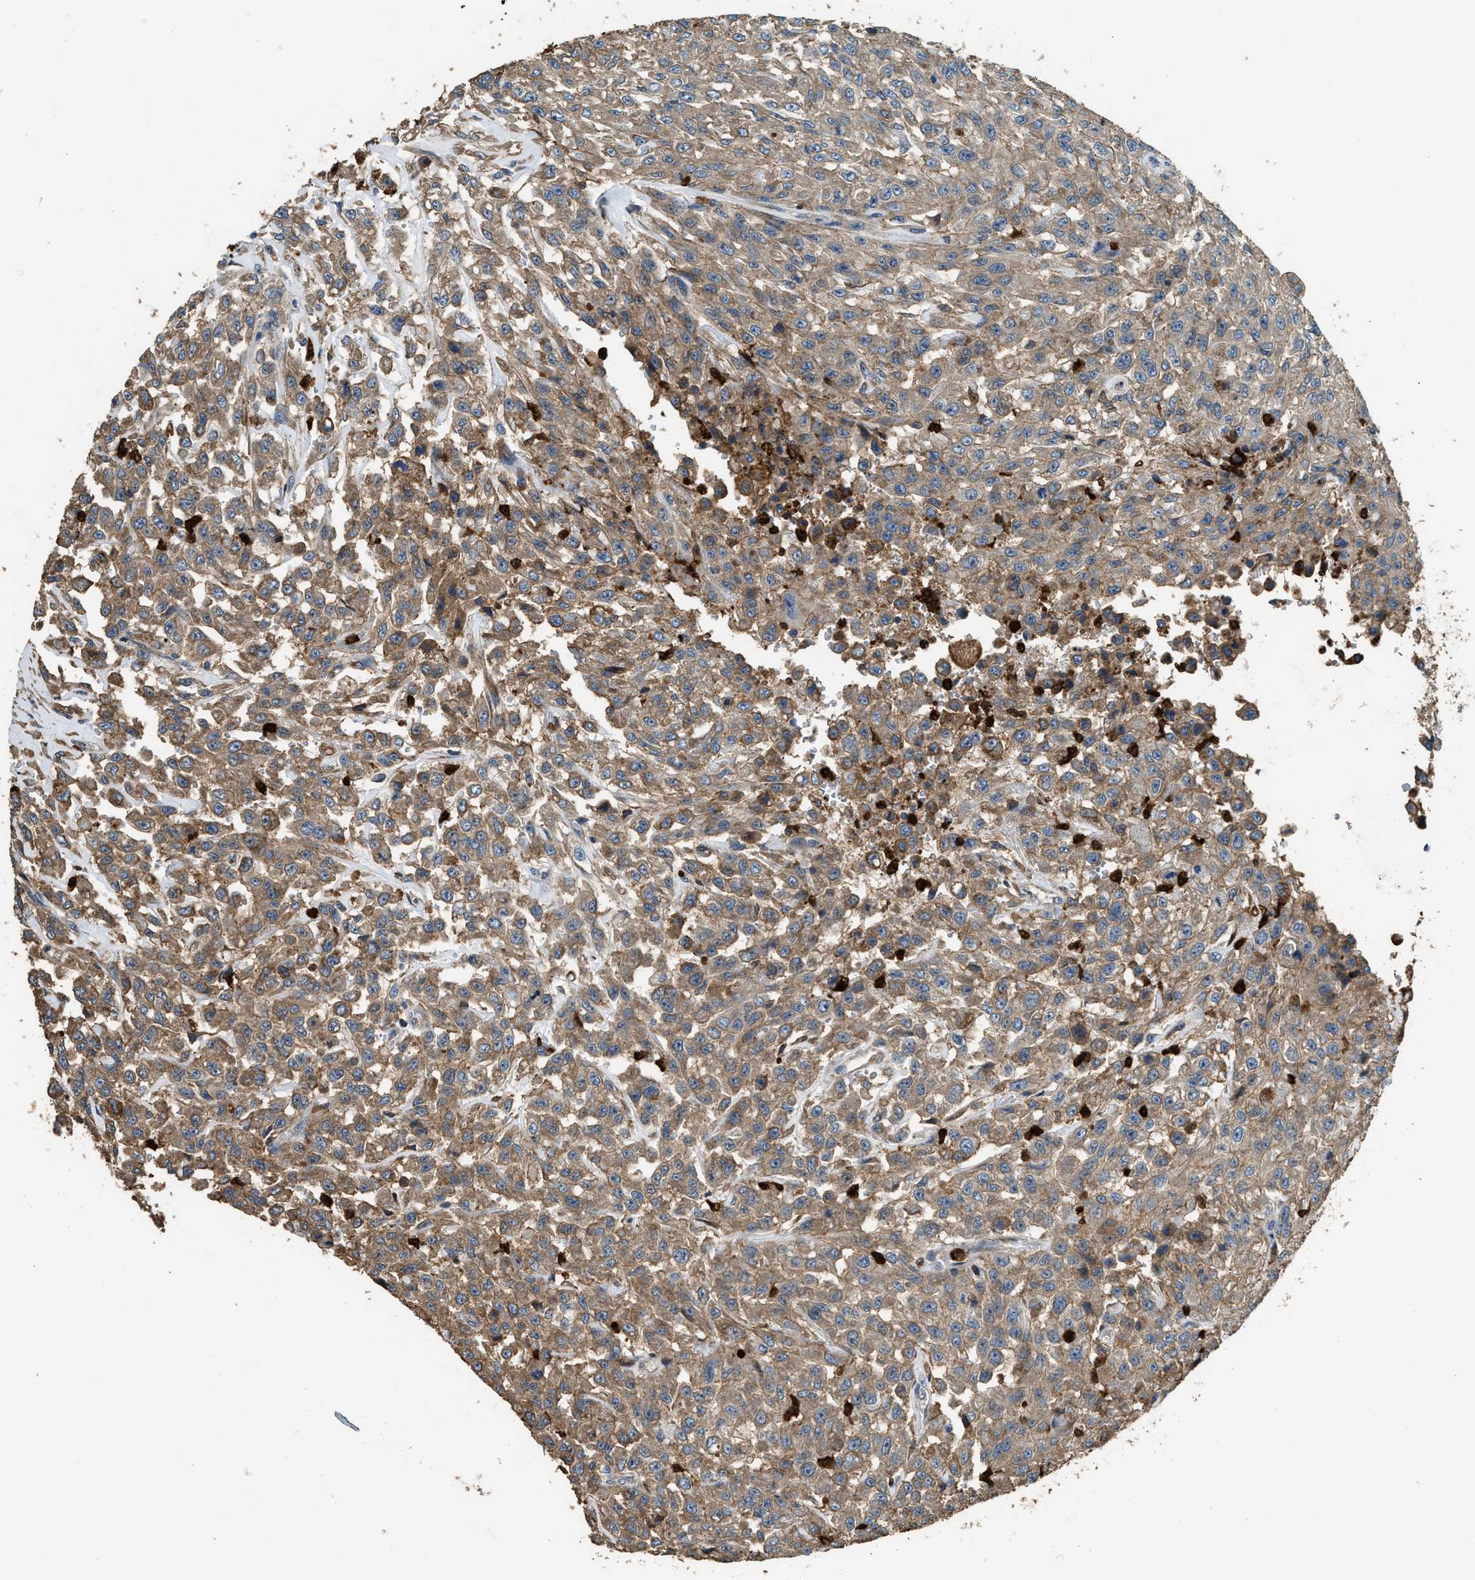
{"staining": {"intensity": "moderate", "quantity": ">75%", "location": "cytoplasmic/membranous"}, "tissue": "urothelial cancer", "cell_type": "Tumor cells", "image_type": "cancer", "snomed": [{"axis": "morphology", "description": "Urothelial carcinoma, High grade"}, {"axis": "topography", "description": "Urinary bladder"}], "caption": "Tumor cells exhibit medium levels of moderate cytoplasmic/membranous expression in about >75% of cells in urothelial carcinoma (high-grade).", "gene": "ANXA3", "patient": {"sex": "male", "age": 46}}